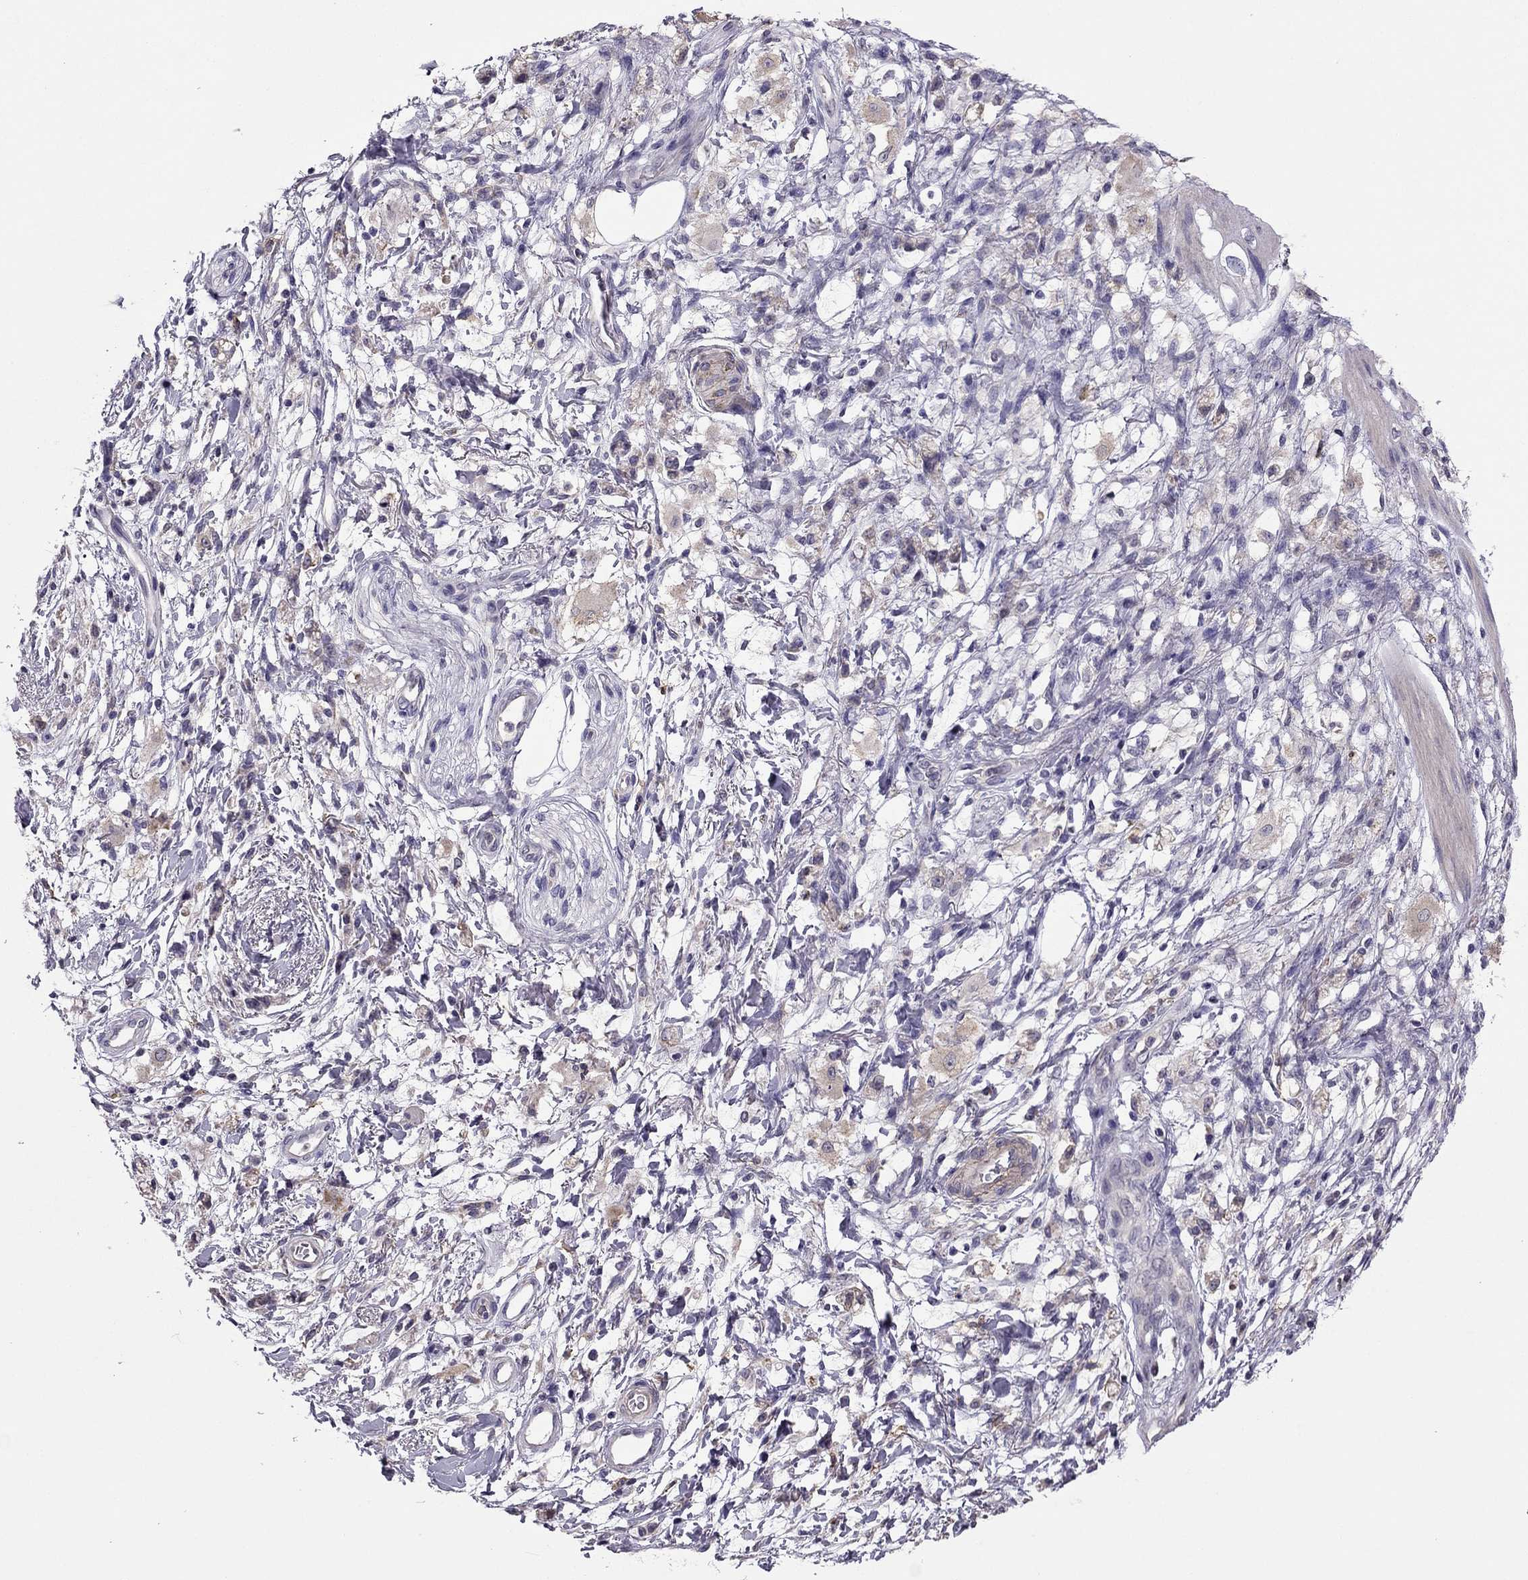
{"staining": {"intensity": "negative", "quantity": "none", "location": "none"}, "tissue": "stomach cancer", "cell_type": "Tumor cells", "image_type": "cancer", "snomed": [{"axis": "morphology", "description": "Adenocarcinoma, NOS"}, {"axis": "topography", "description": "Stomach"}], "caption": "Adenocarcinoma (stomach) was stained to show a protein in brown. There is no significant staining in tumor cells. (DAB immunohistochemistry with hematoxylin counter stain).", "gene": "CDH9", "patient": {"sex": "female", "age": 60}}